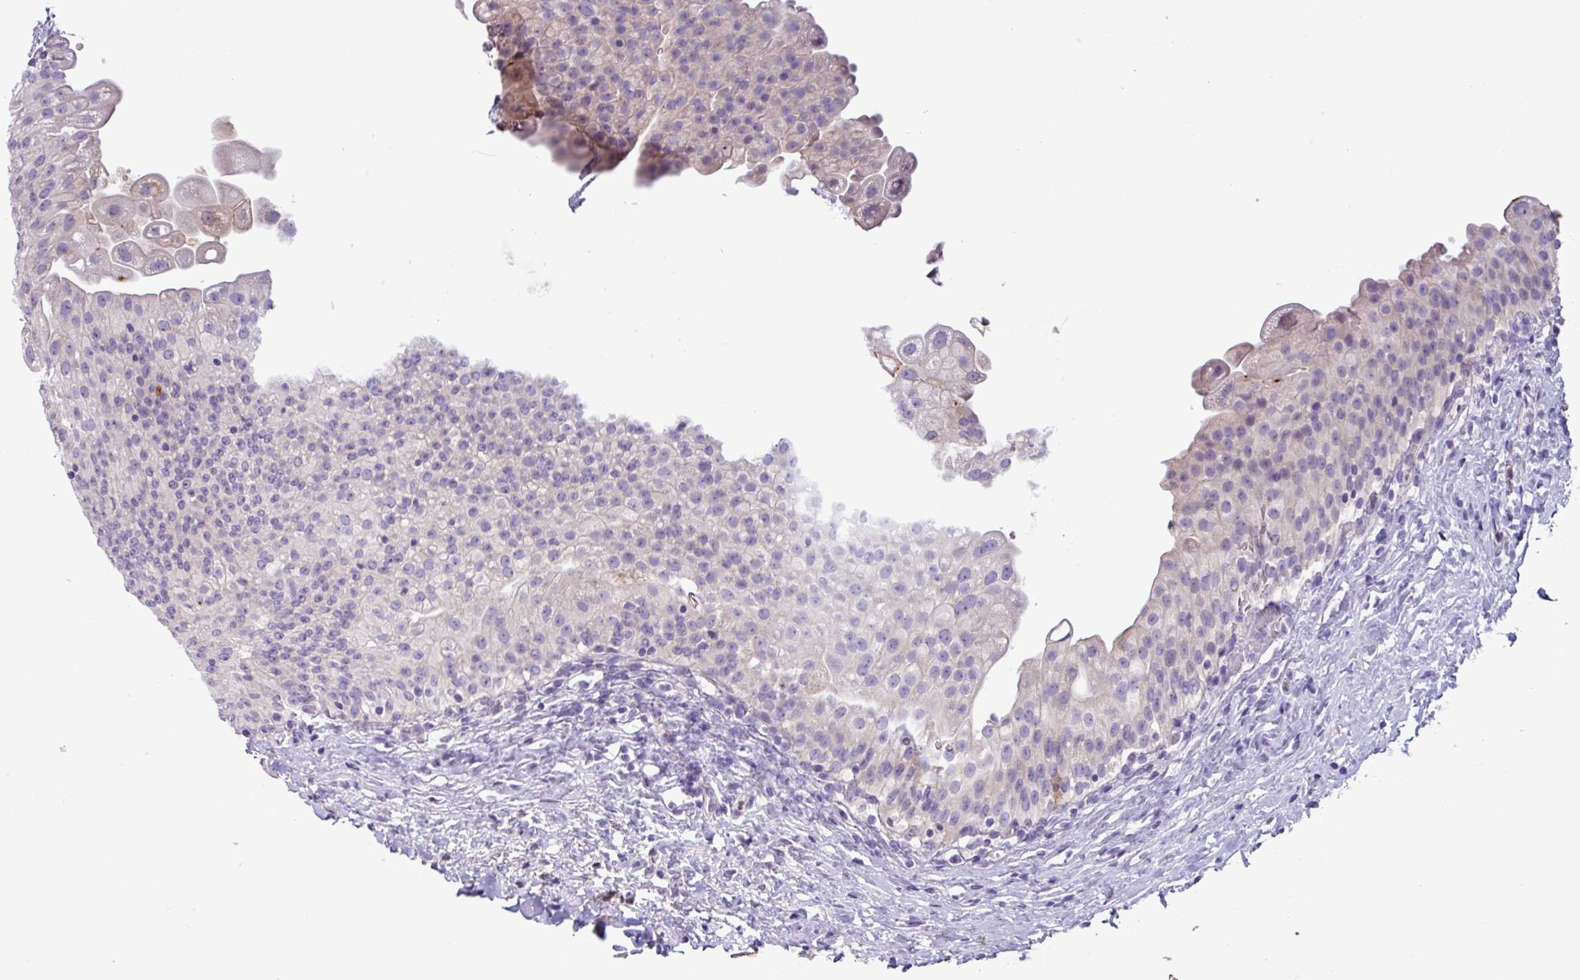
{"staining": {"intensity": "weak", "quantity": "<25%", "location": "cytoplasmic/membranous"}, "tissue": "urinary bladder", "cell_type": "Urothelial cells", "image_type": "normal", "snomed": [{"axis": "morphology", "description": "Normal tissue, NOS"}, {"axis": "topography", "description": "Urinary bladder"}], "caption": "Unremarkable urinary bladder was stained to show a protein in brown. There is no significant staining in urothelial cells.", "gene": "PNLDC1", "patient": {"sex": "female", "age": 27}}